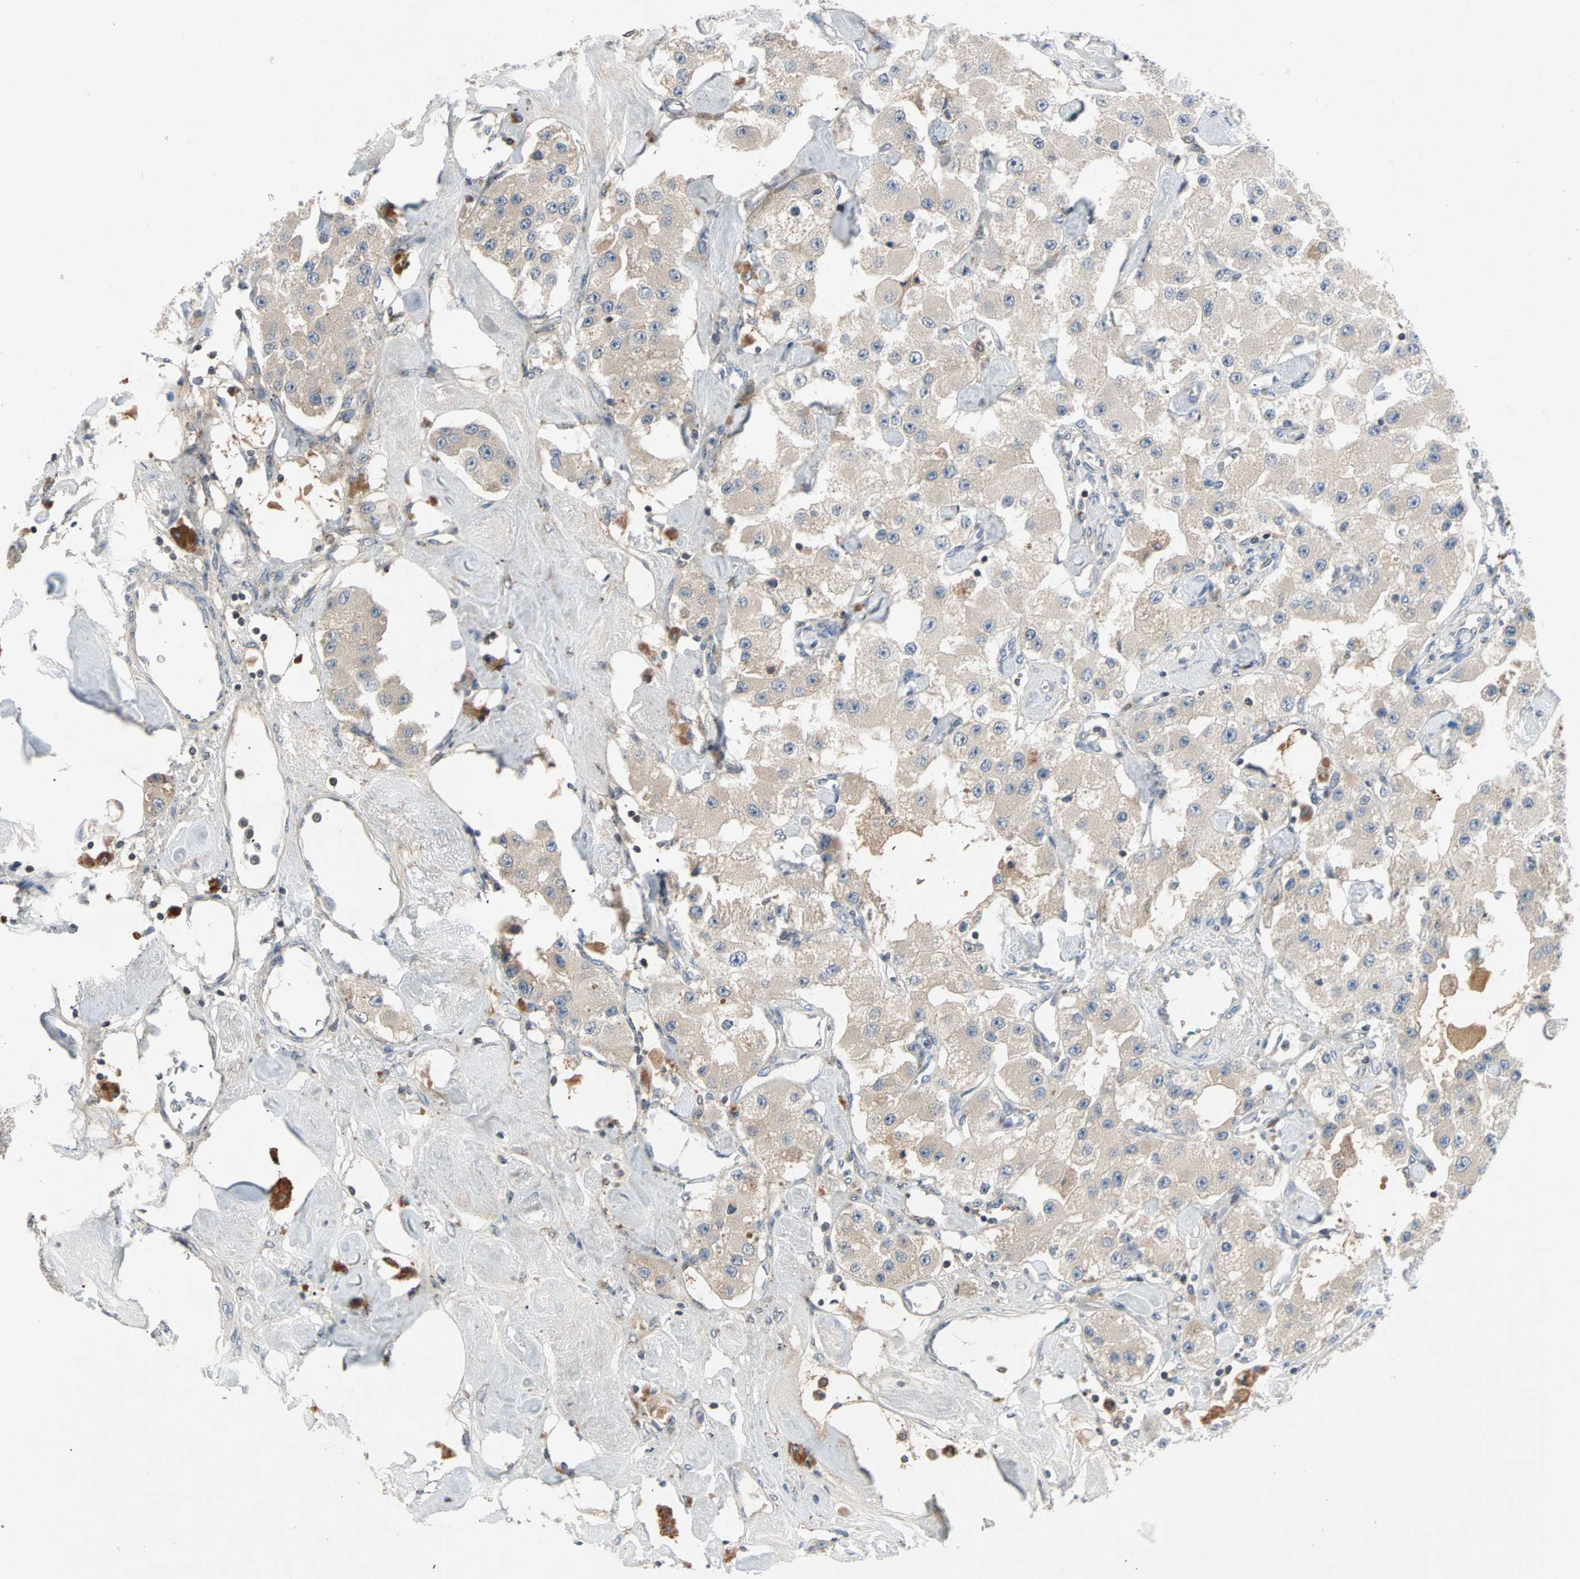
{"staining": {"intensity": "negative", "quantity": "none", "location": "none"}, "tissue": "carcinoid", "cell_type": "Tumor cells", "image_type": "cancer", "snomed": [{"axis": "morphology", "description": "Carcinoid, malignant, NOS"}, {"axis": "topography", "description": "Pancreas"}], "caption": "An immunohistochemistry (IHC) histopathology image of carcinoid is shown. There is no staining in tumor cells of carcinoid.", "gene": "MAP4K1", "patient": {"sex": "male", "age": 41}}